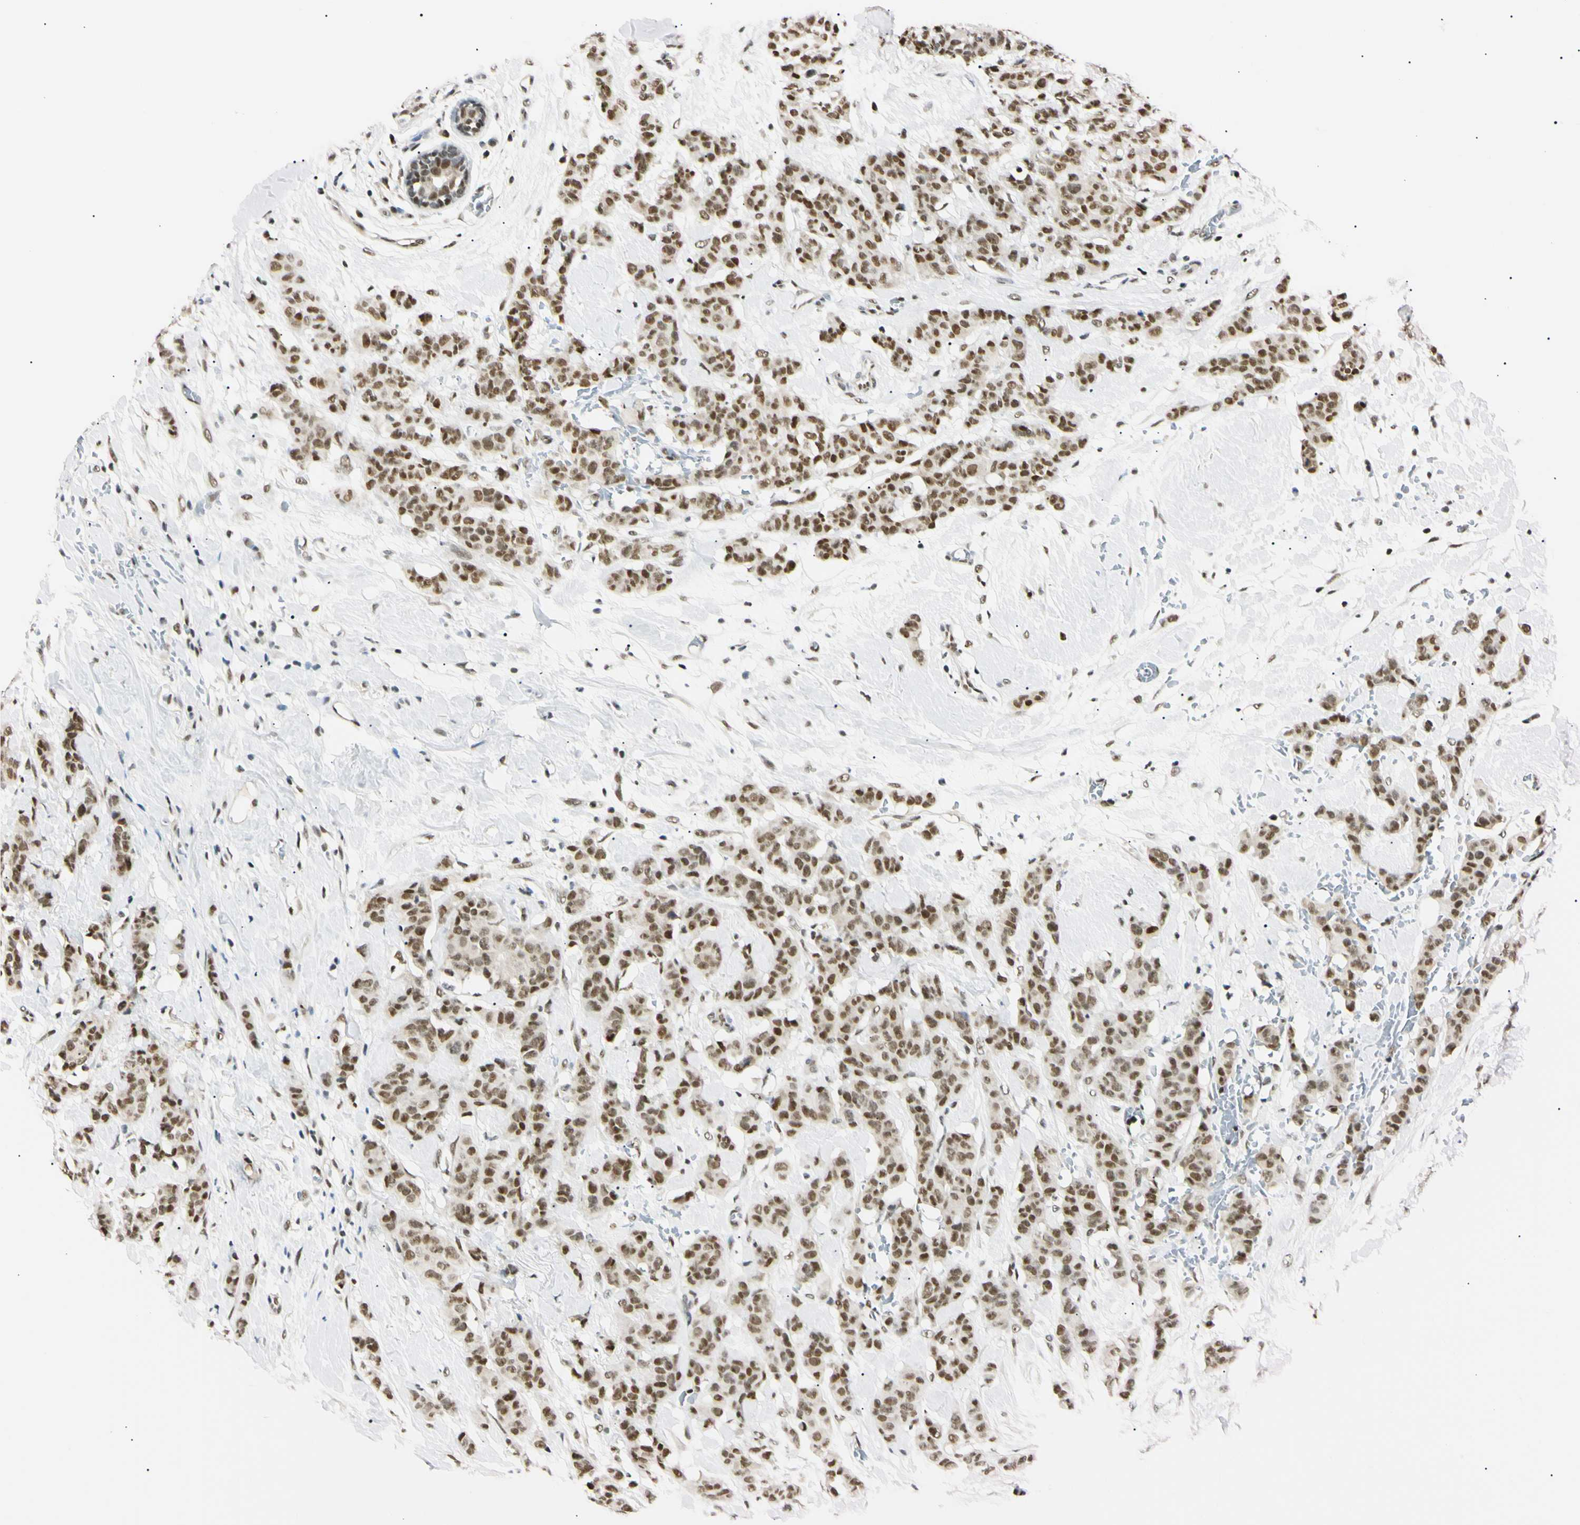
{"staining": {"intensity": "moderate", "quantity": ">75%", "location": "nuclear"}, "tissue": "breast cancer", "cell_type": "Tumor cells", "image_type": "cancer", "snomed": [{"axis": "morphology", "description": "Normal tissue, NOS"}, {"axis": "morphology", "description": "Duct carcinoma"}, {"axis": "topography", "description": "Breast"}], "caption": "A brown stain shows moderate nuclear staining of a protein in human breast cancer tumor cells.", "gene": "ZNF134", "patient": {"sex": "female", "age": 40}}